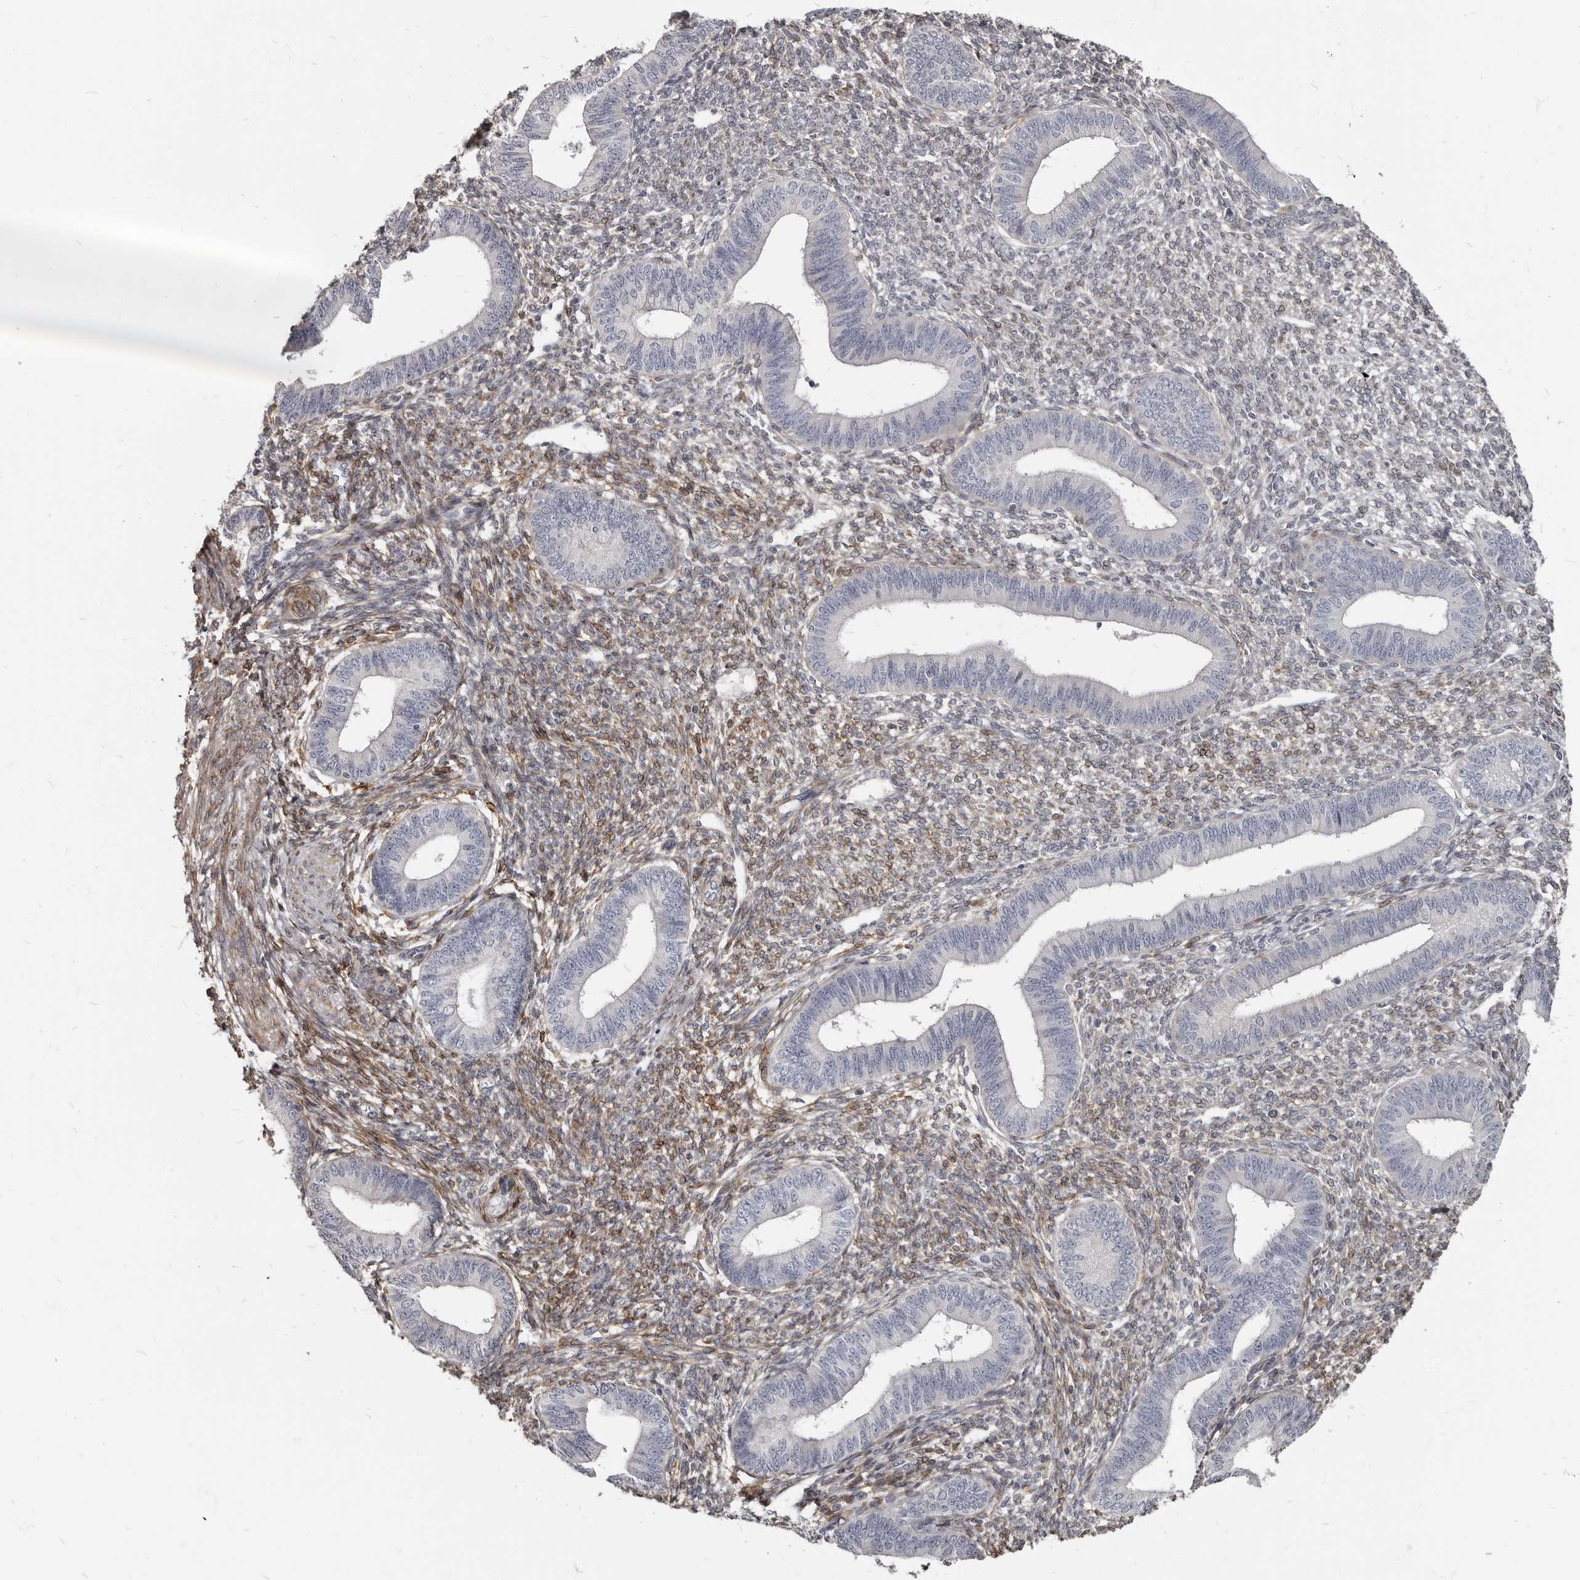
{"staining": {"intensity": "moderate", "quantity": "25%-75%", "location": "cytoplasmic/membranous"}, "tissue": "endometrium", "cell_type": "Cells in endometrial stroma", "image_type": "normal", "snomed": [{"axis": "morphology", "description": "Normal tissue, NOS"}, {"axis": "topography", "description": "Endometrium"}], "caption": "DAB immunohistochemical staining of unremarkable endometrium shows moderate cytoplasmic/membranous protein positivity in about 25%-75% of cells in endometrial stroma.", "gene": "MRGPRF", "patient": {"sex": "female", "age": 46}}